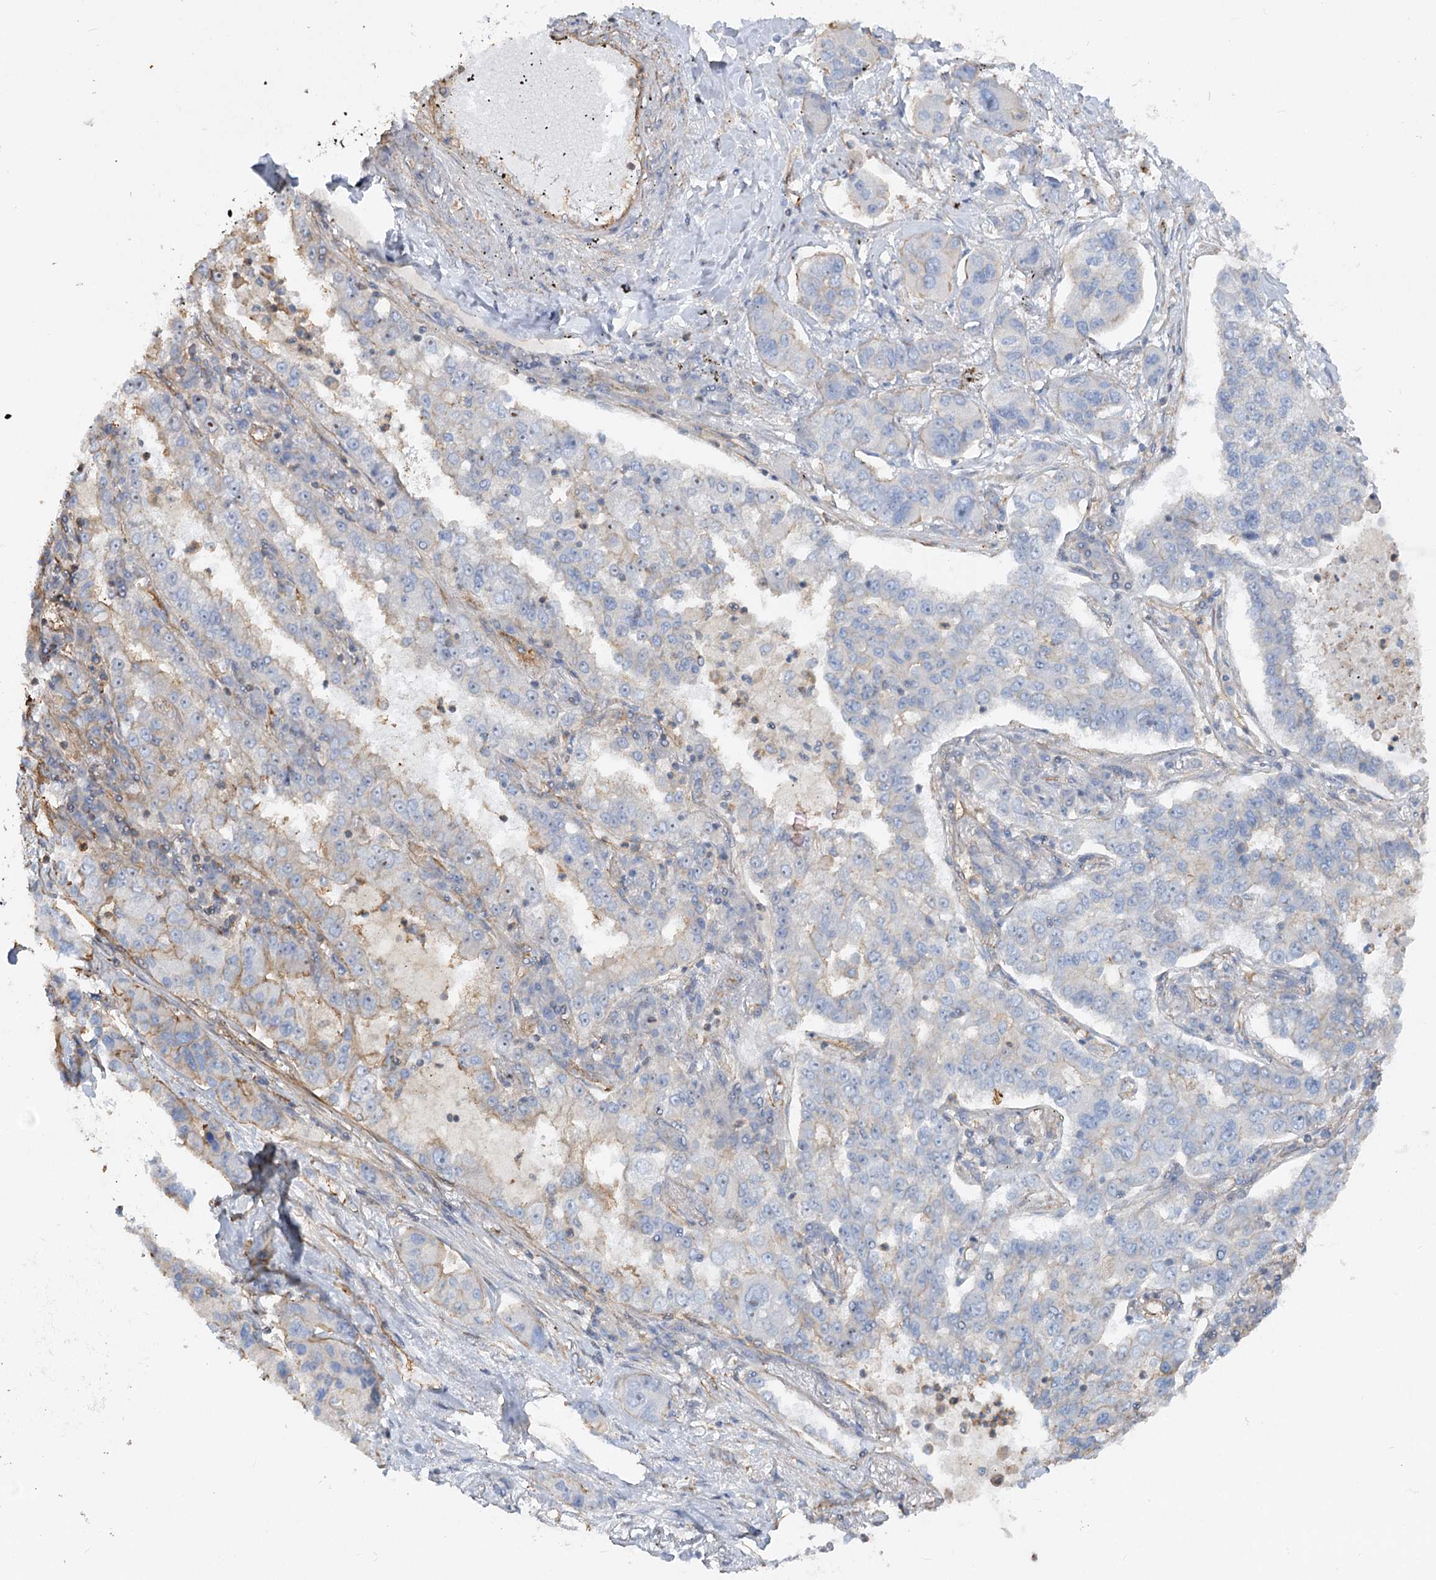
{"staining": {"intensity": "negative", "quantity": "none", "location": "none"}, "tissue": "lung cancer", "cell_type": "Tumor cells", "image_type": "cancer", "snomed": [{"axis": "morphology", "description": "Adenocarcinoma, NOS"}, {"axis": "topography", "description": "Lung"}], "caption": "Lung adenocarcinoma stained for a protein using IHC displays no positivity tumor cells.", "gene": "WDR36", "patient": {"sex": "male", "age": 49}}